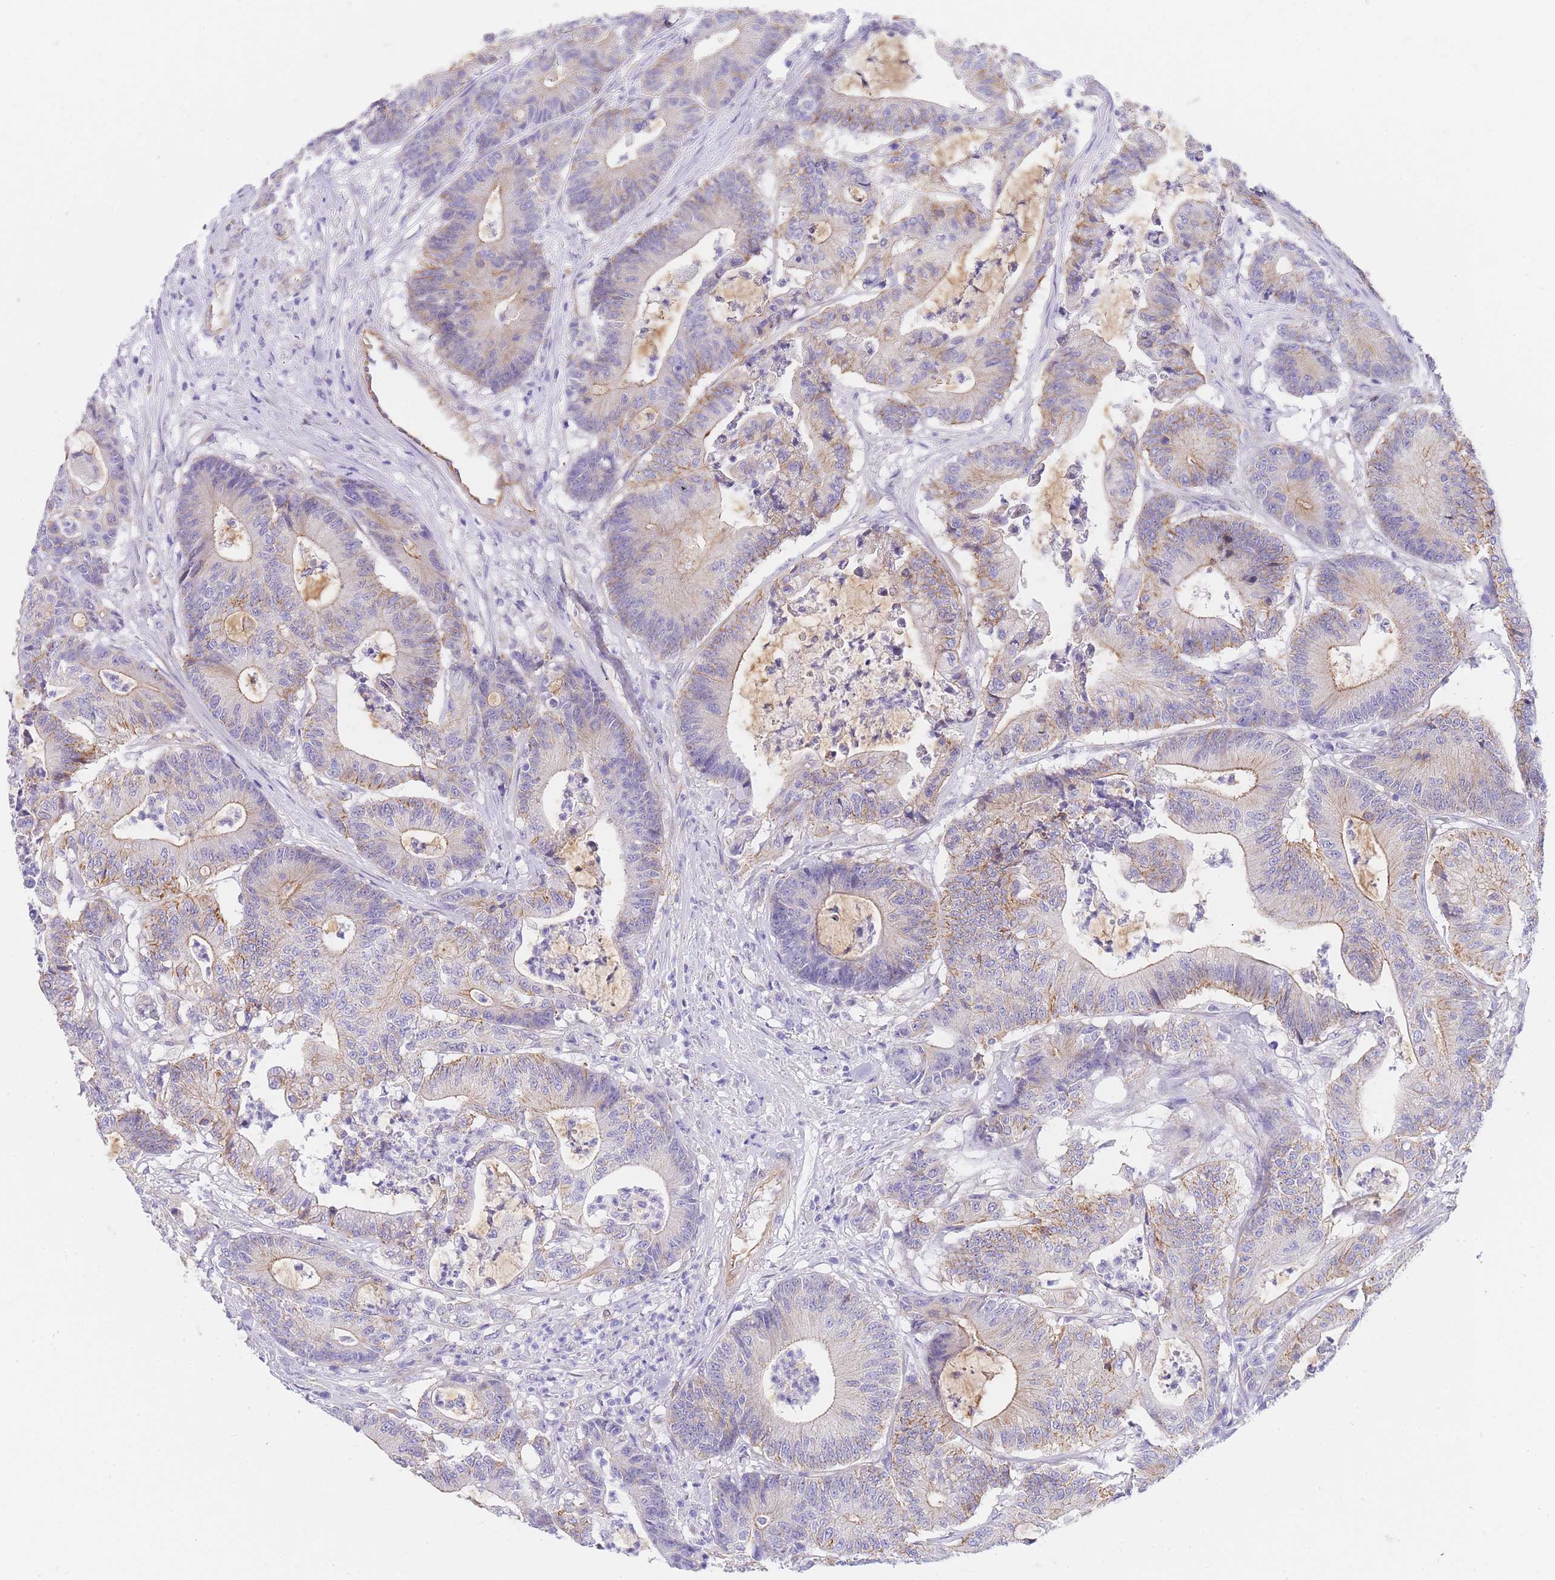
{"staining": {"intensity": "moderate", "quantity": "<25%", "location": "cytoplasmic/membranous"}, "tissue": "colorectal cancer", "cell_type": "Tumor cells", "image_type": "cancer", "snomed": [{"axis": "morphology", "description": "Adenocarcinoma, NOS"}, {"axis": "topography", "description": "Colon"}], "caption": "Brown immunohistochemical staining in human adenocarcinoma (colorectal) reveals moderate cytoplasmic/membranous positivity in approximately <25% of tumor cells.", "gene": "SRSF12", "patient": {"sex": "female", "age": 84}}